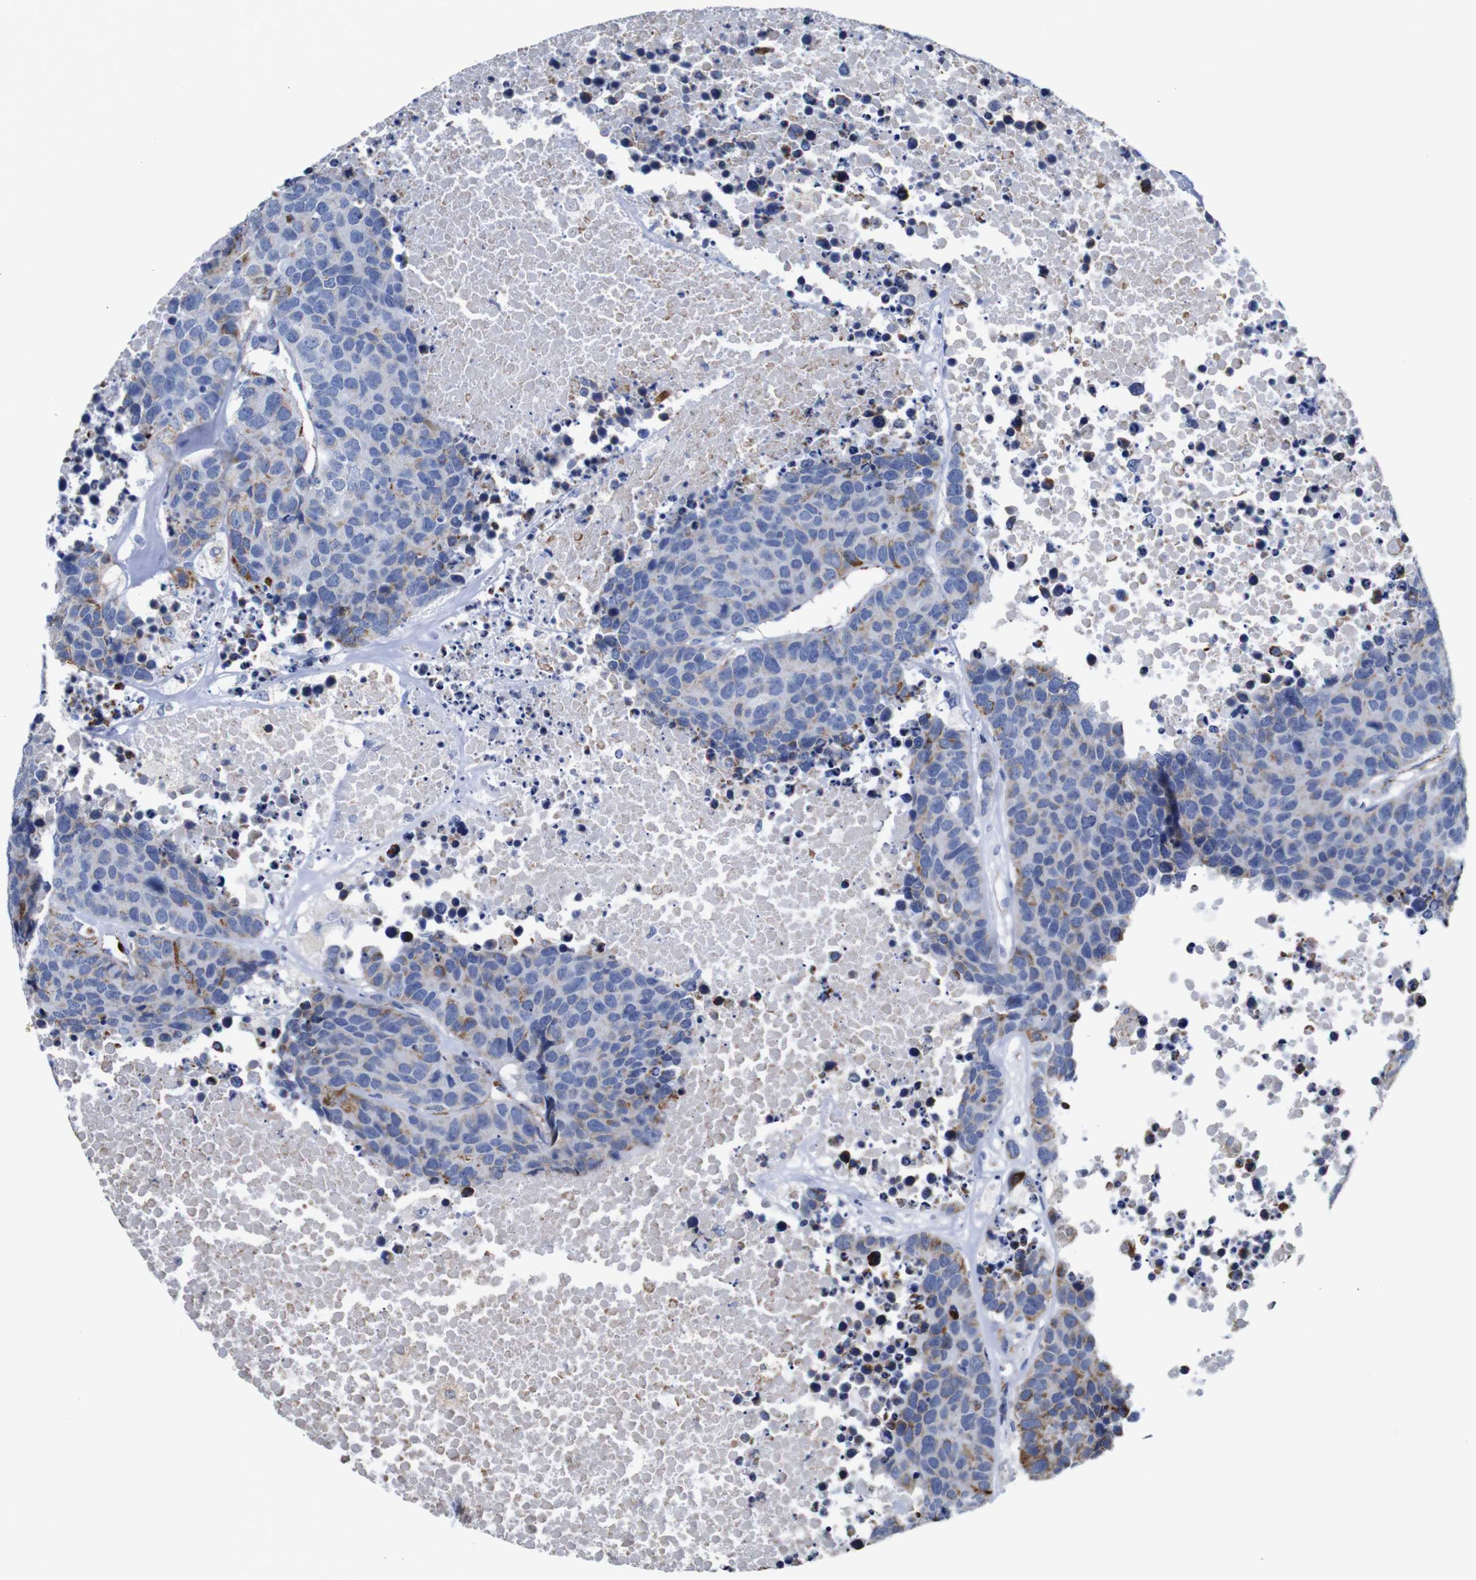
{"staining": {"intensity": "moderate", "quantity": "<25%", "location": "cytoplasmic/membranous"}, "tissue": "carcinoid", "cell_type": "Tumor cells", "image_type": "cancer", "snomed": [{"axis": "morphology", "description": "Carcinoid, malignant, NOS"}, {"axis": "topography", "description": "Lung"}], "caption": "A photomicrograph of malignant carcinoid stained for a protein shows moderate cytoplasmic/membranous brown staining in tumor cells. Immunohistochemistry (ihc) stains the protein of interest in brown and the nuclei are stained blue.", "gene": "MAOA", "patient": {"sex": "male", "age": 60}}